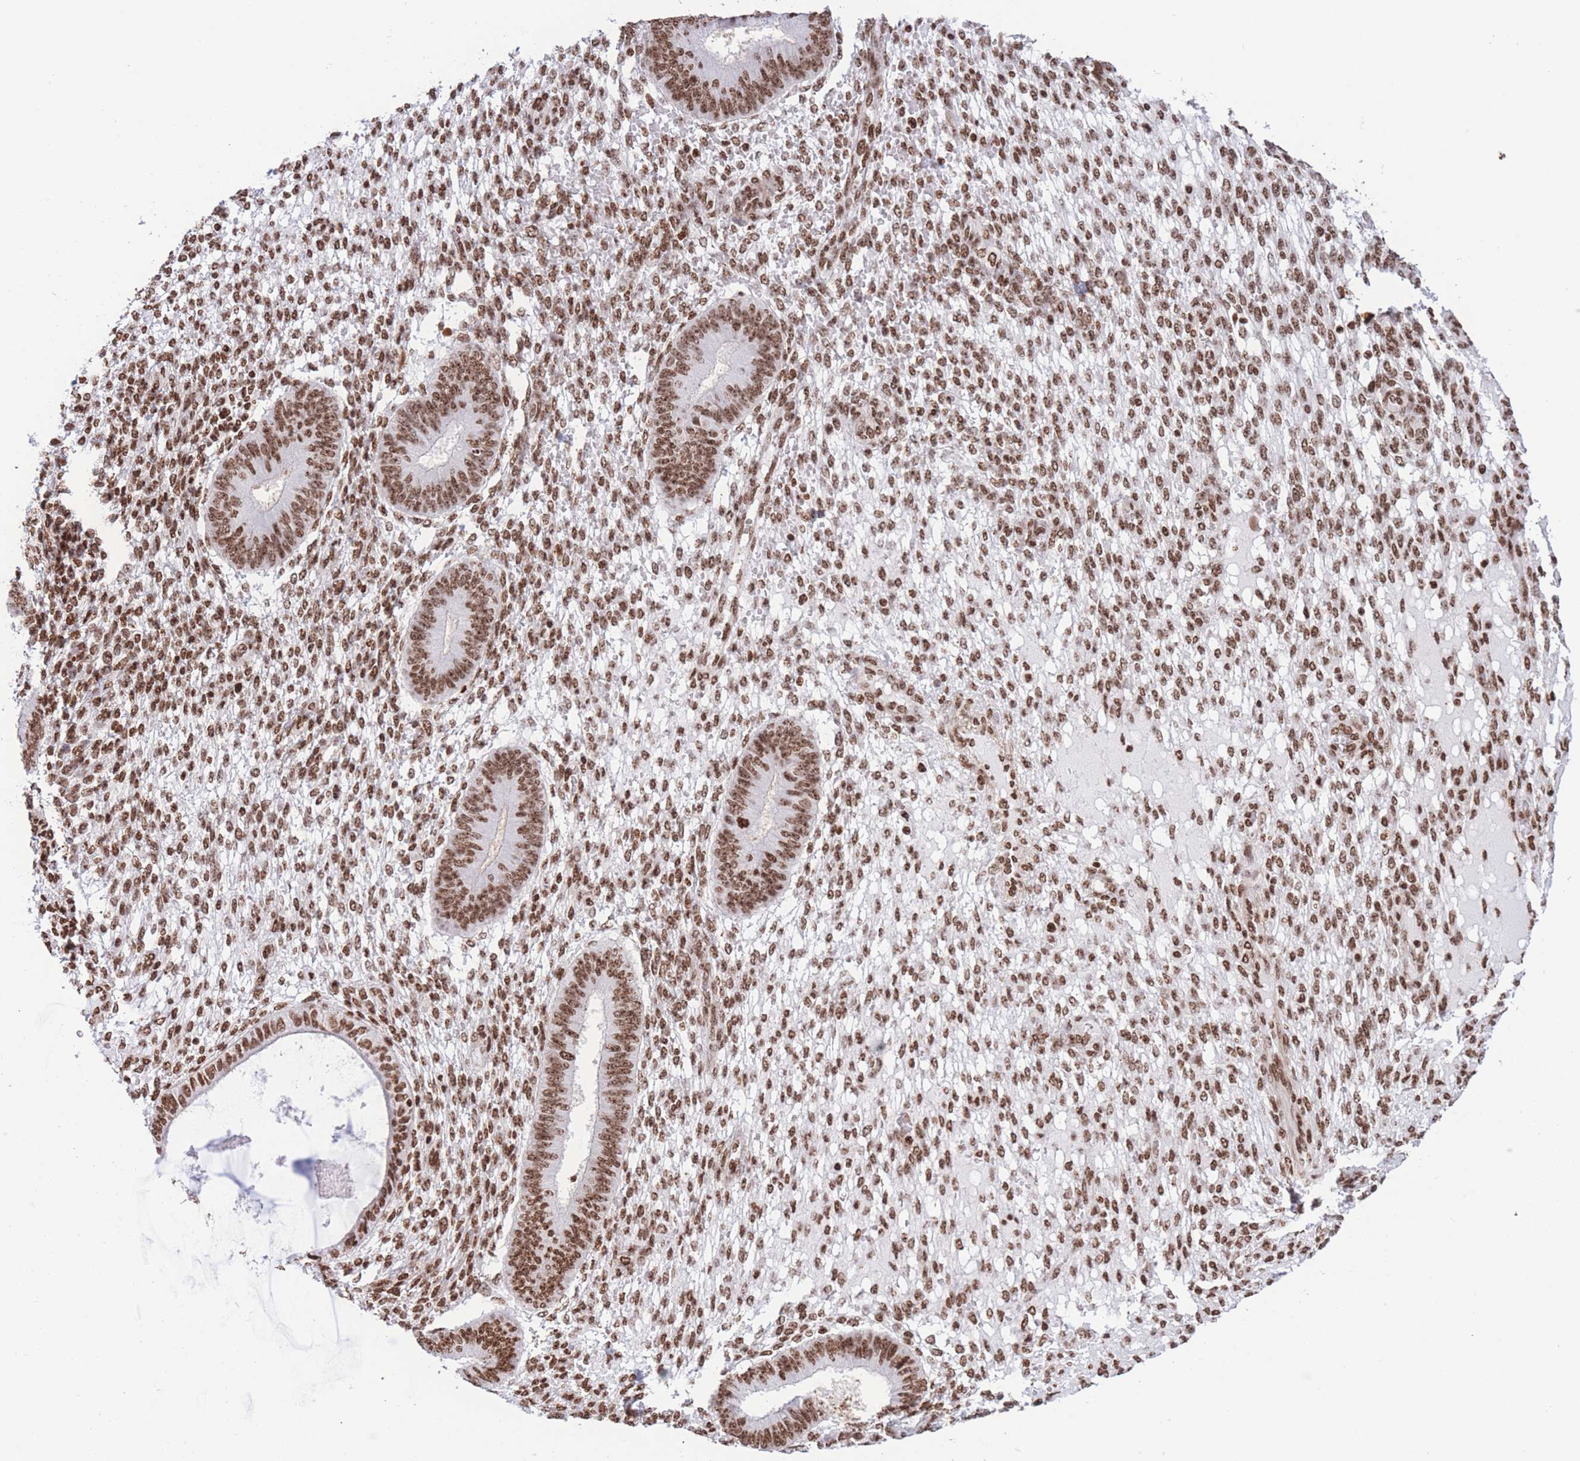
{"staining": {"intensity": "strong", "quantity": ">75%", "location": "nuclear"}, "tissue": "endometrium", "cell_type": "Cells in endometrial stroma", "image_type": "normal", "snomed": [{"axis": "morphology", "description": "Normal tissue, NOS"}, {"axis": "topography", "description": "Endometrium"}], "caption": "This image shows IHC staining of benign endometrium, with high strong nuclear staining in approximately >75% of cells in endometrial stroma.", "gene": "H2BC10", "patient": {"sex": "female", "age": 49}}